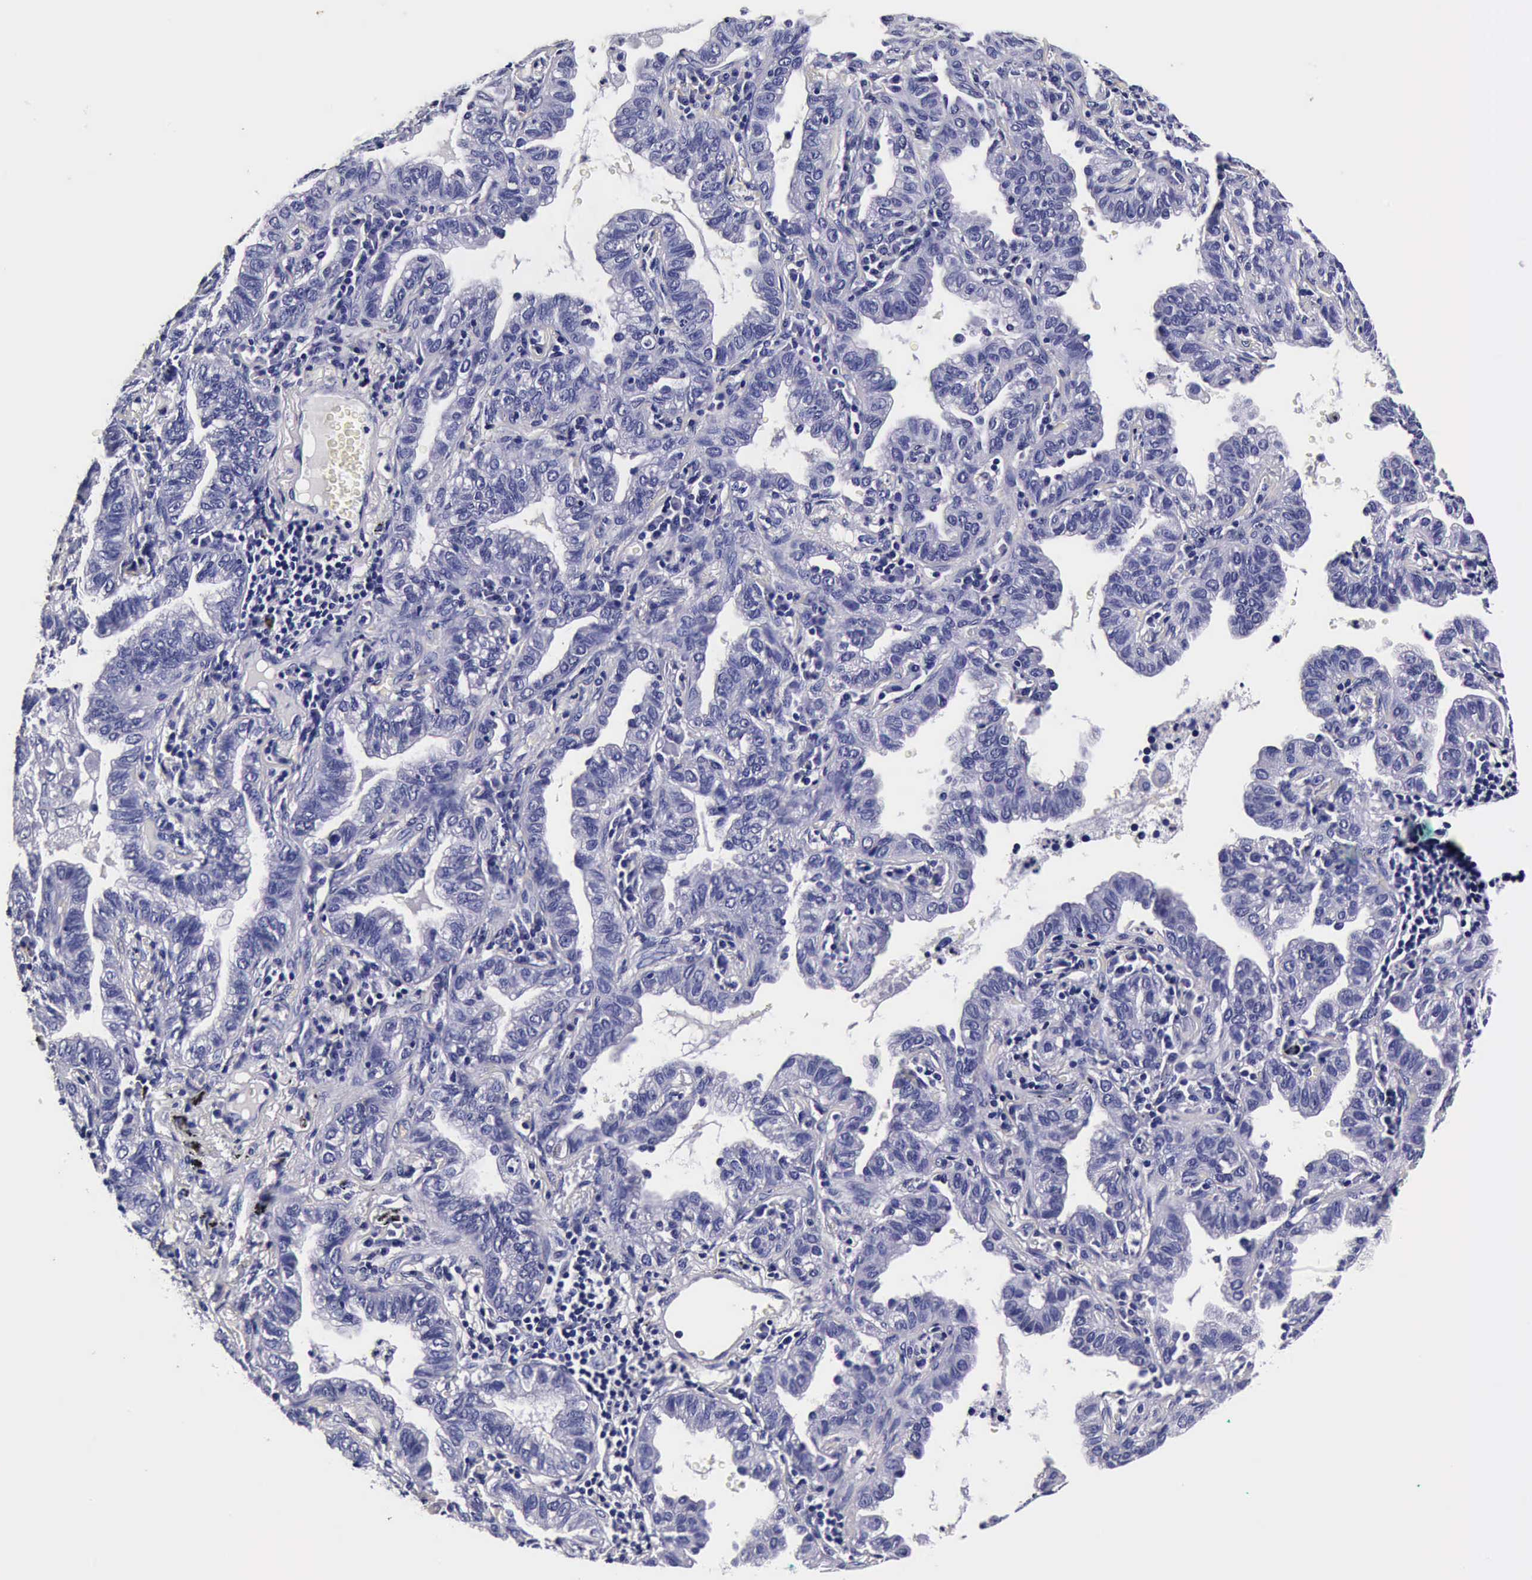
{"staining": {"intensity": "negative", "quantity": "none", "location": "none"}, "tissue": "lung cancer", "cell_type": "Tumor cells", "image_type": "cancer", "snomed": [{"axis": "morphology", "description": "Adenocarcinoma, NOS"}, {"axis": "topography", "description": "Lung"}], "caption": "Immunohistochemical staining of human lung cancer (adenocarcinoma) displays no significant expression in tumor cells. The staining was performed using DAB to visualize the protein expression in brown, while the nuclei were stained in blue with hematoxylin (Magnification: 20x).", "gene": "IAPP", "patient": {"sex": "female", "age": 50}}